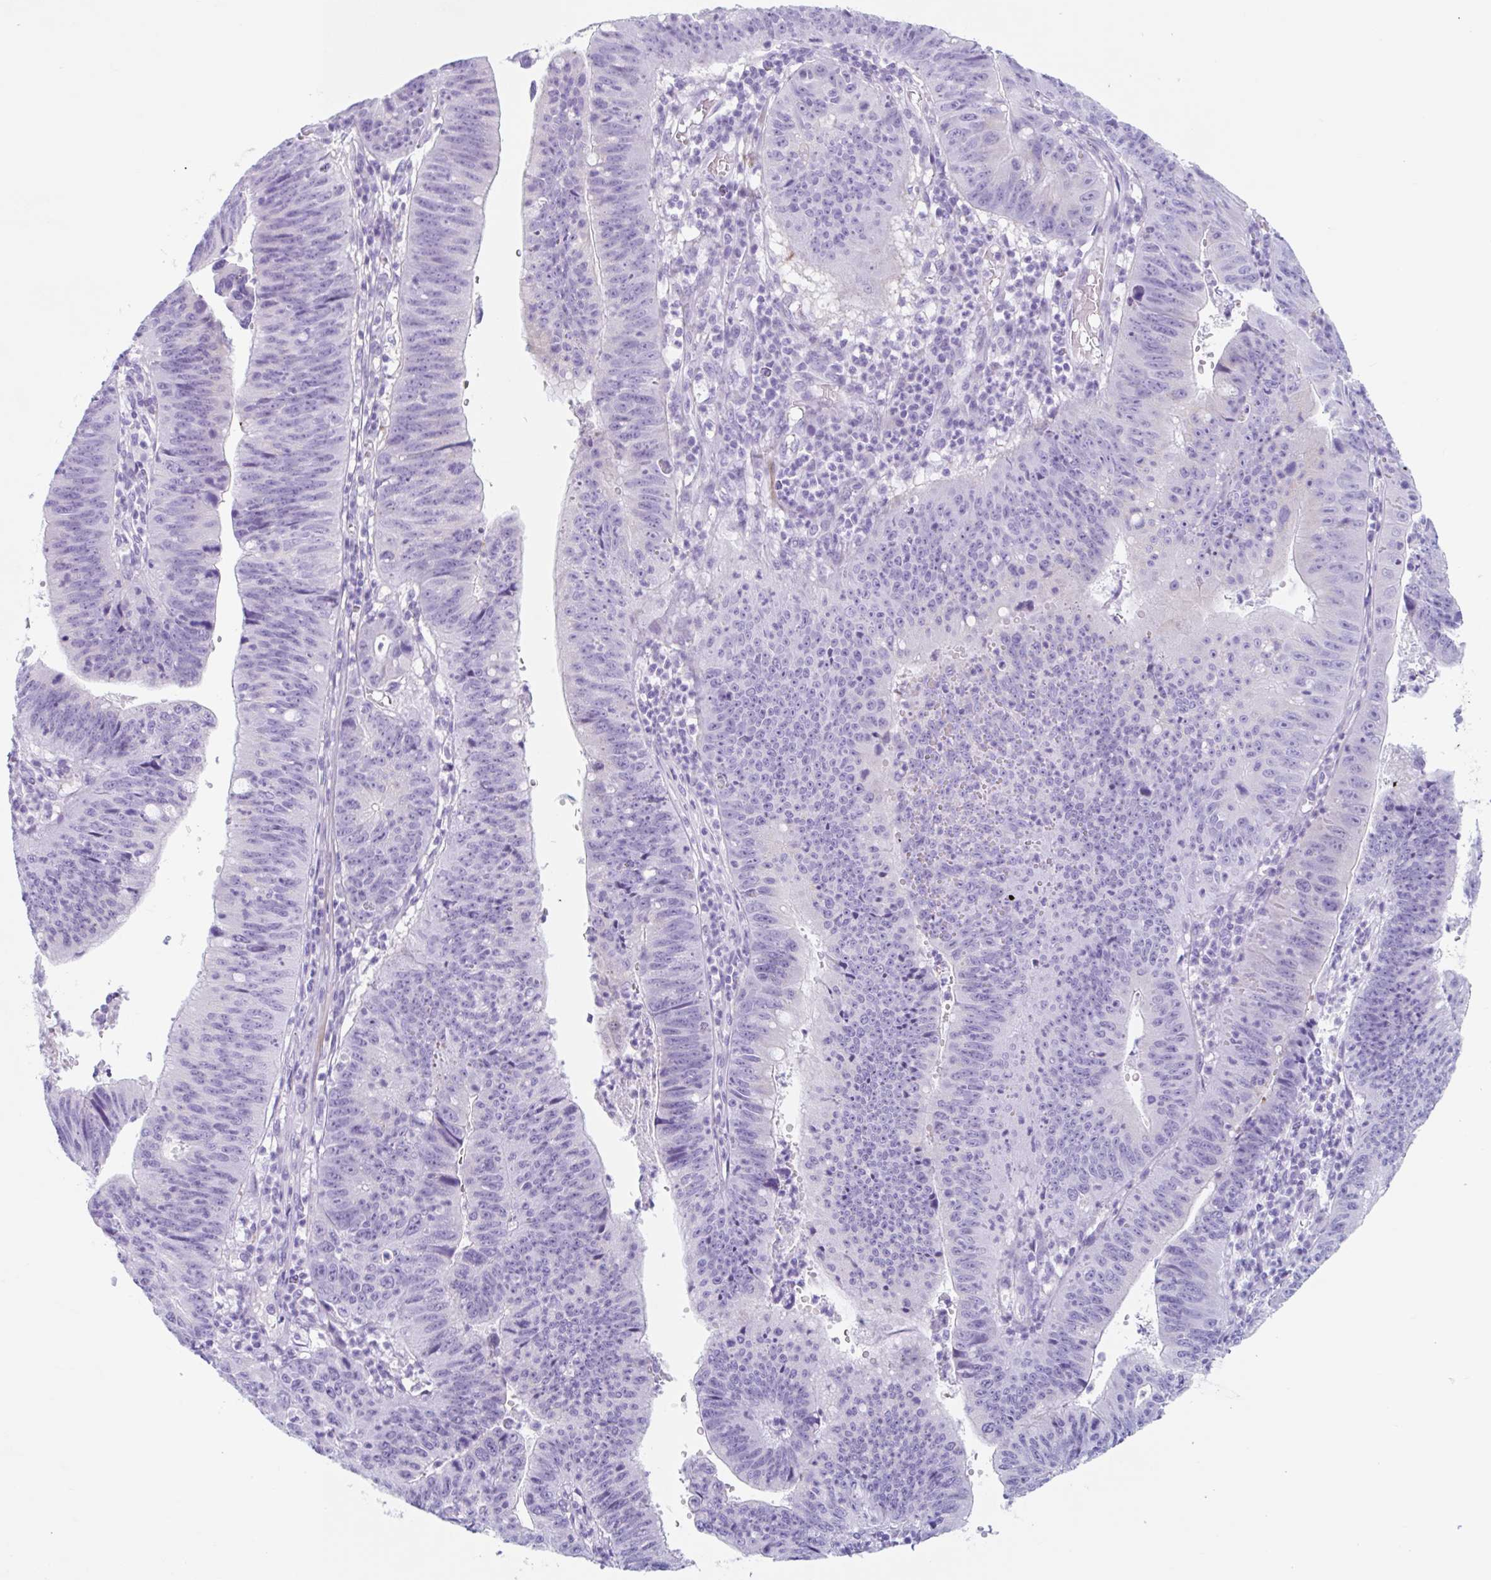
{"staining": {"intensity": "negative", "quantity": "none", "location": "none"}, "tissue": "stomach cancer", "cell_type": "Tumor cells", "image_type": "cancer", "snomed": [{"axis": "morphology", "description": "Adenocarcinoma, NOS"}, {"axis": "topography", "description": "Stomach"}], "caption": "There is no significant staining in tumor cells of adenocarcinoma (stomach).", "gene": "CPTP", "patient": {"sex": "male", "age": 59}}